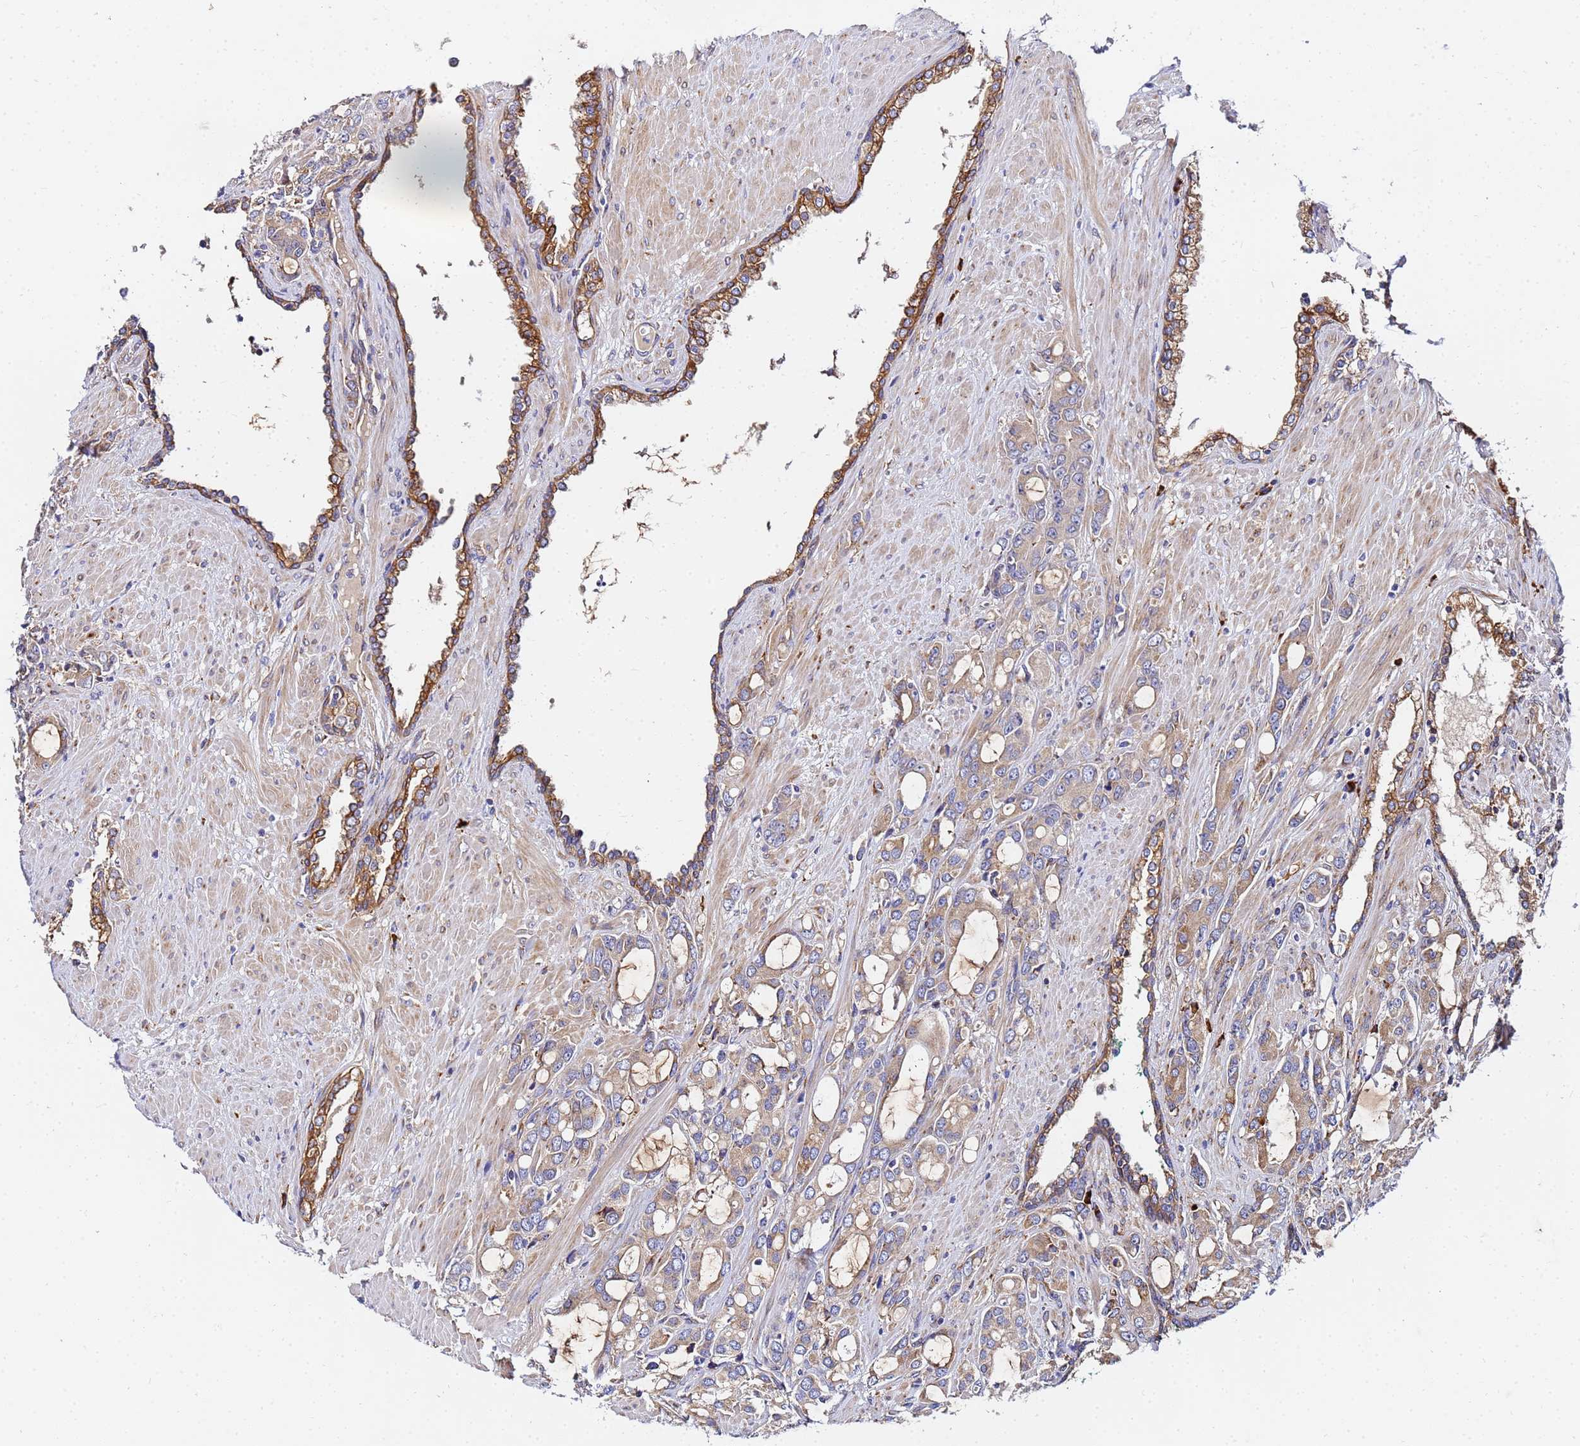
{"staining": {"intensity": "weak", "quantity": "25%-75%", "location": "cytoplasmic/membranous"}, "tissue": "prostate cancer", "cell_type": "Tumor cells", "image_type": "cancer", "snomed": [{"axis": "morphology", "description": "Adenocarcinoma, High grade"}, {"axis": "topography", "description": "Prostate"}], "caption": "A micrograph of prostate cancer (adenocarcinoma (high-grade)) stained for a protein reveals weak cytoplasmic/membranous brown staining in tumor cells.", "gene": "POM121", "patient": {"sex": "male", "age": 72}}